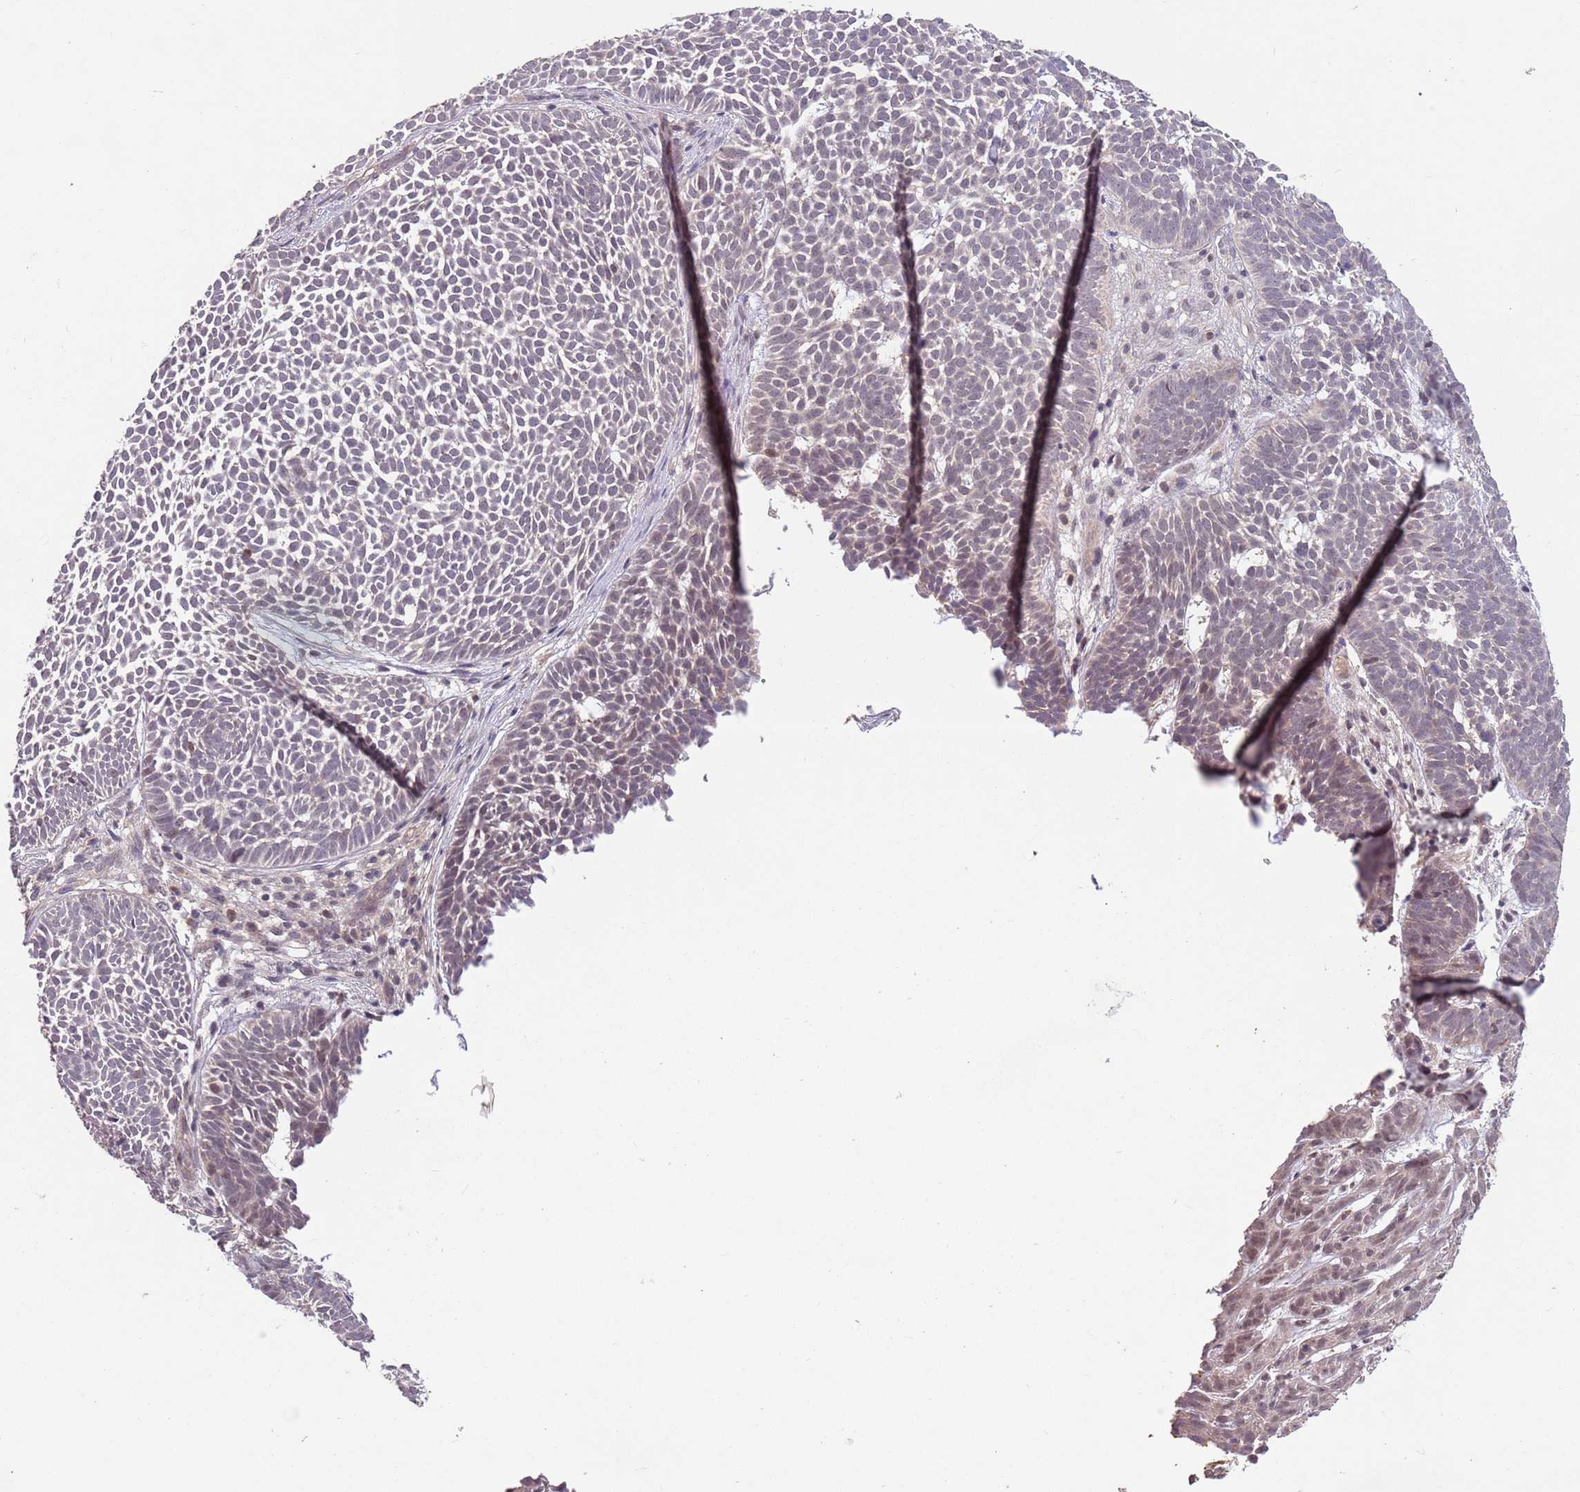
{"staining": {"intensity": "weak", "quantity": "<25%", "location": "cytoplasmic/membranous"}, "tissue": "skin cancer", "cell_type": "Tumor cells", "image_type": "cancer", "snomed": [{"axis": "morphology", "description": "Basal cell carcinoma"}, {"axis": "topography", "description": "Skin"}], "caption": "Tumor cells are negative for protein expression in human skin cancer (basal cell carcinoma). (Brightfield microscopy of DAB immunohistochemistry at high magnification).", "gene": "MEI1", "patient": {"sex": "female", "age": 78}}